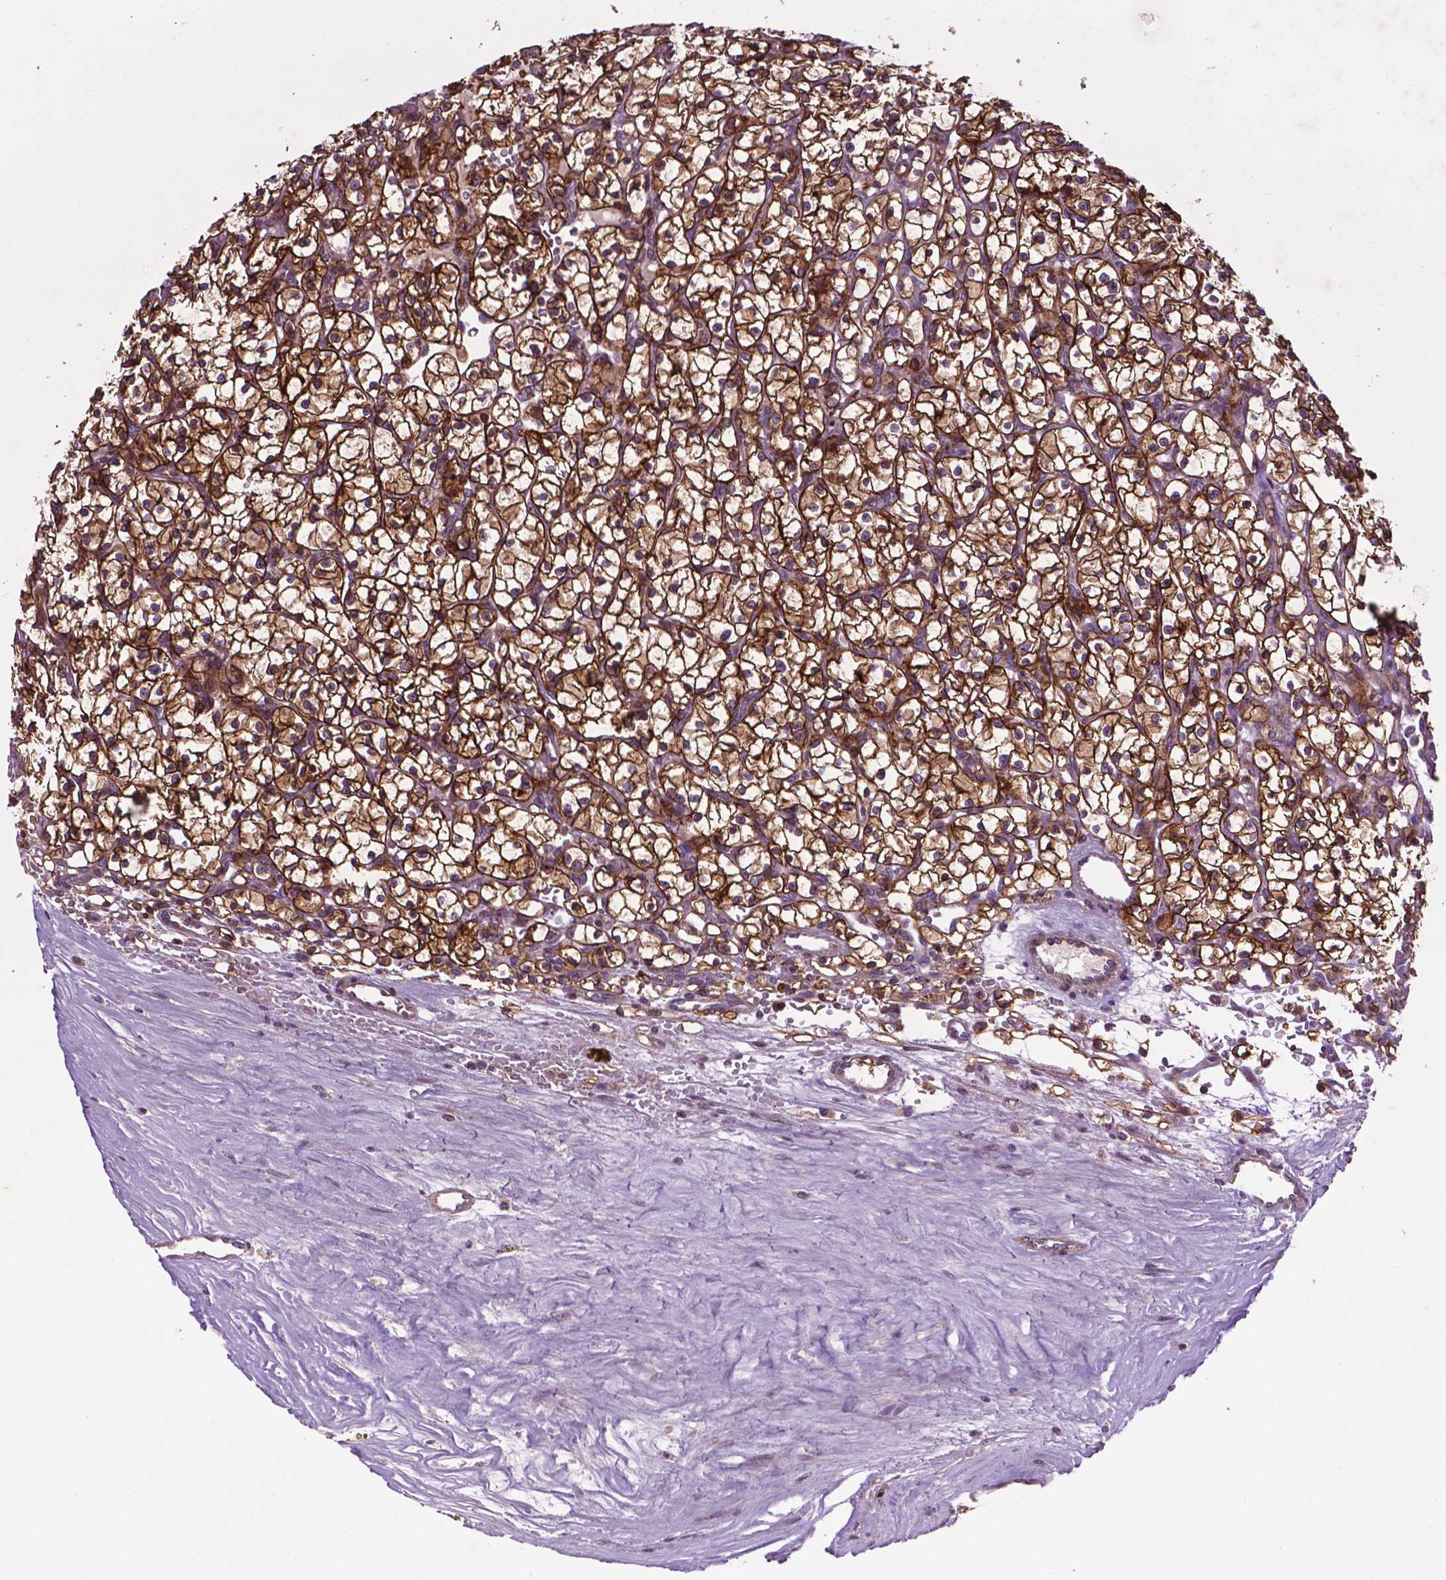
{"staining": {"intensity": "strong", "quantity": ">75%", "location": "cytoplasmic/membranous"}, "tissue": "renal cancer", "cell_type": "Tumor cells", "image_type": "cancer", "snomed": [{"axis": "morphology", "description": "Adenocarcinoma, NOS"}, {"axis": "topography", "description": "Kidney"}], "caption": "Renal adenocarcinoma stained with IHC exhibits strong cytoplasmic/membranous expression in approximately >75% of tumor cells.", "gene": "SPNS2", "patient": {"sex": "female", "age": 64}}